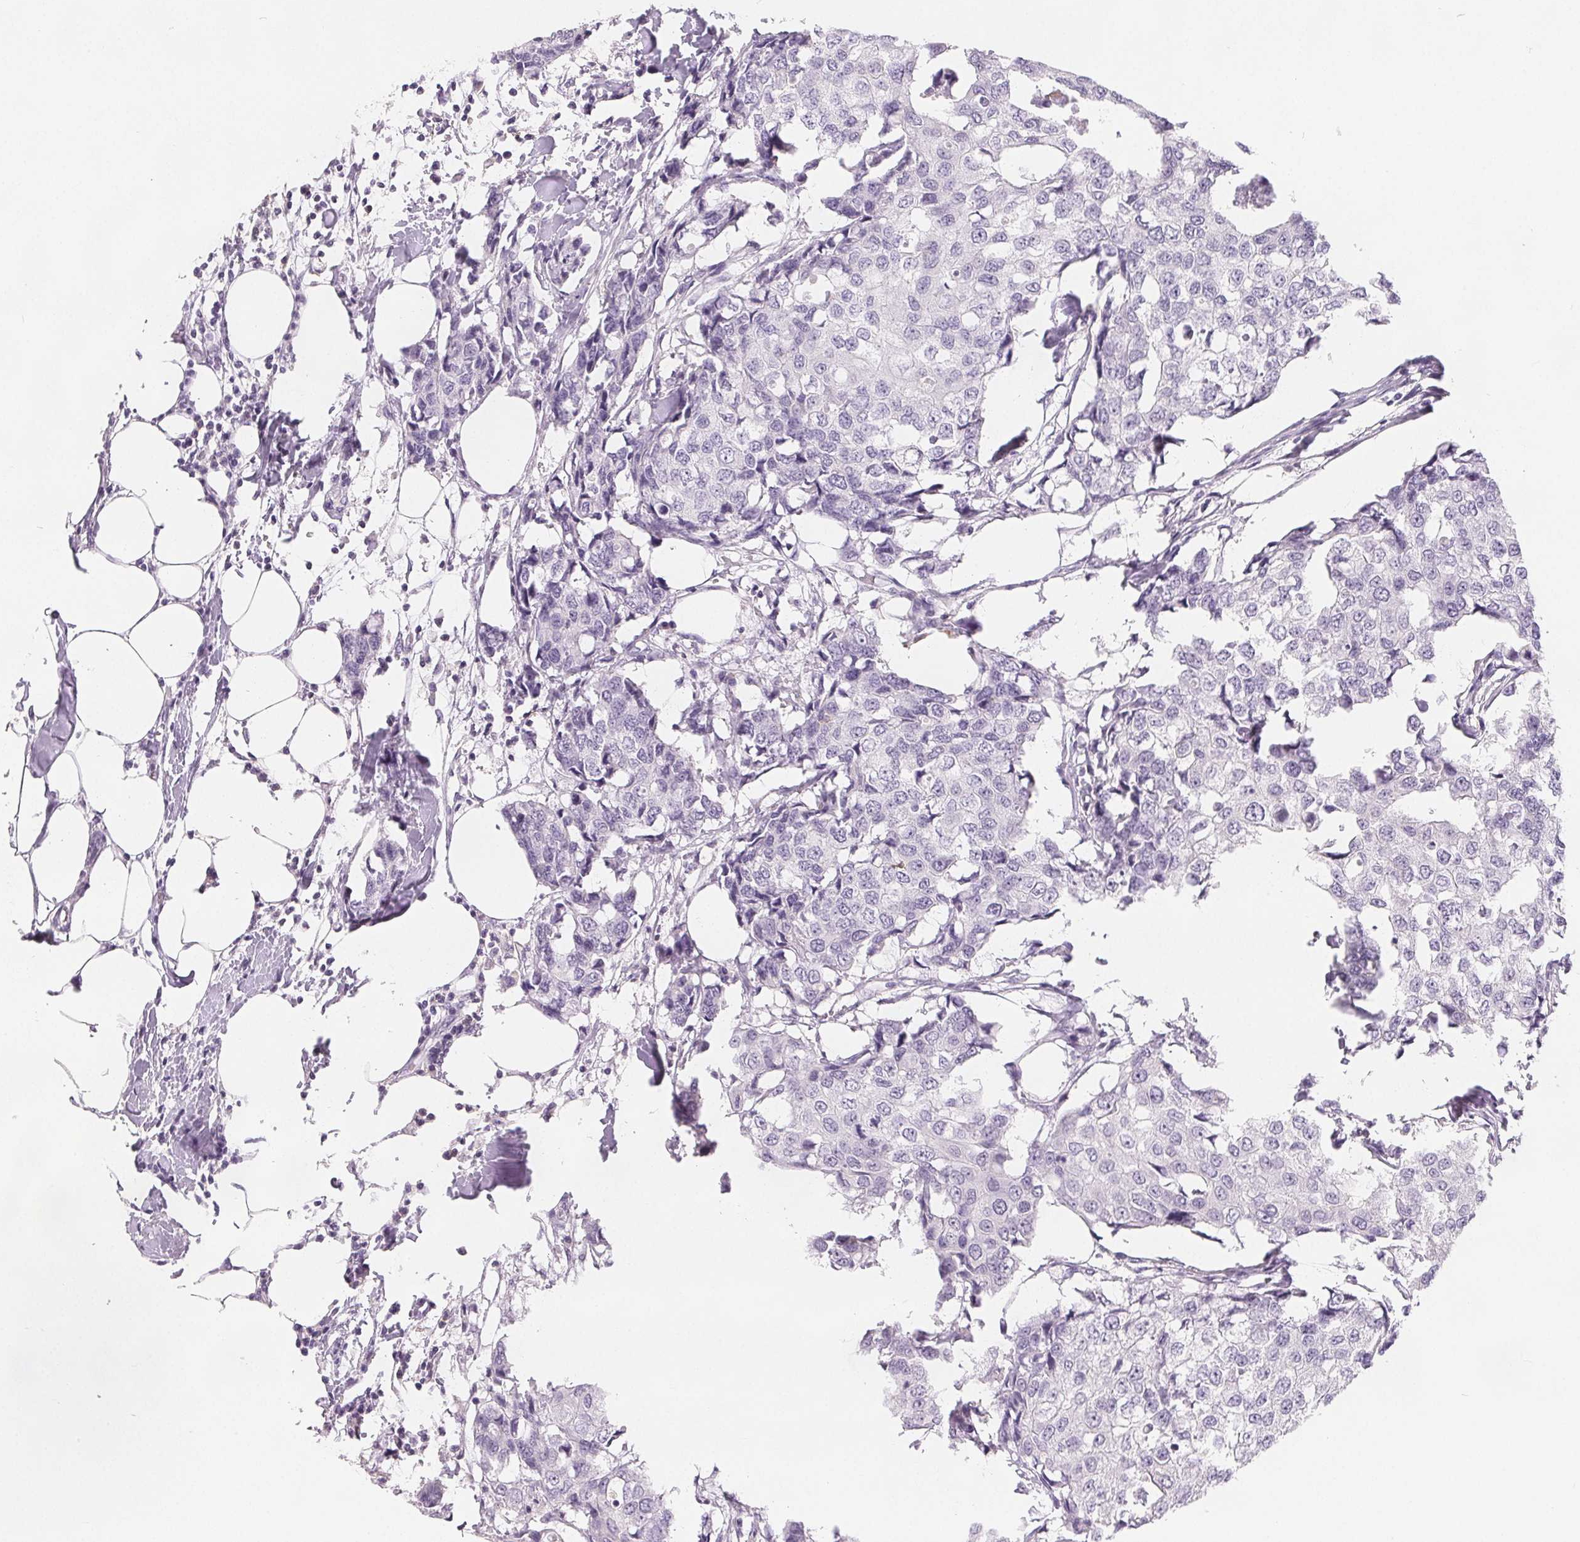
{"staining": {"intensity": "negative", "quantity": "none", "location": "none"}, "tissue": "breast cancer", "cell_type": "Tumor cells", "image_type": "cancer", "snomed": [{"axis": "morphology", "description": "Duct carcinoma"}, {"axis": "topography", "description": "Breast"}], "caption": "The histopathology image demonstrates no significant positivity in tumor cells of infiltrating ductal carcinoma (breast).", "gene": "CD69", "patient": {"sex": "female", "age": 27}}